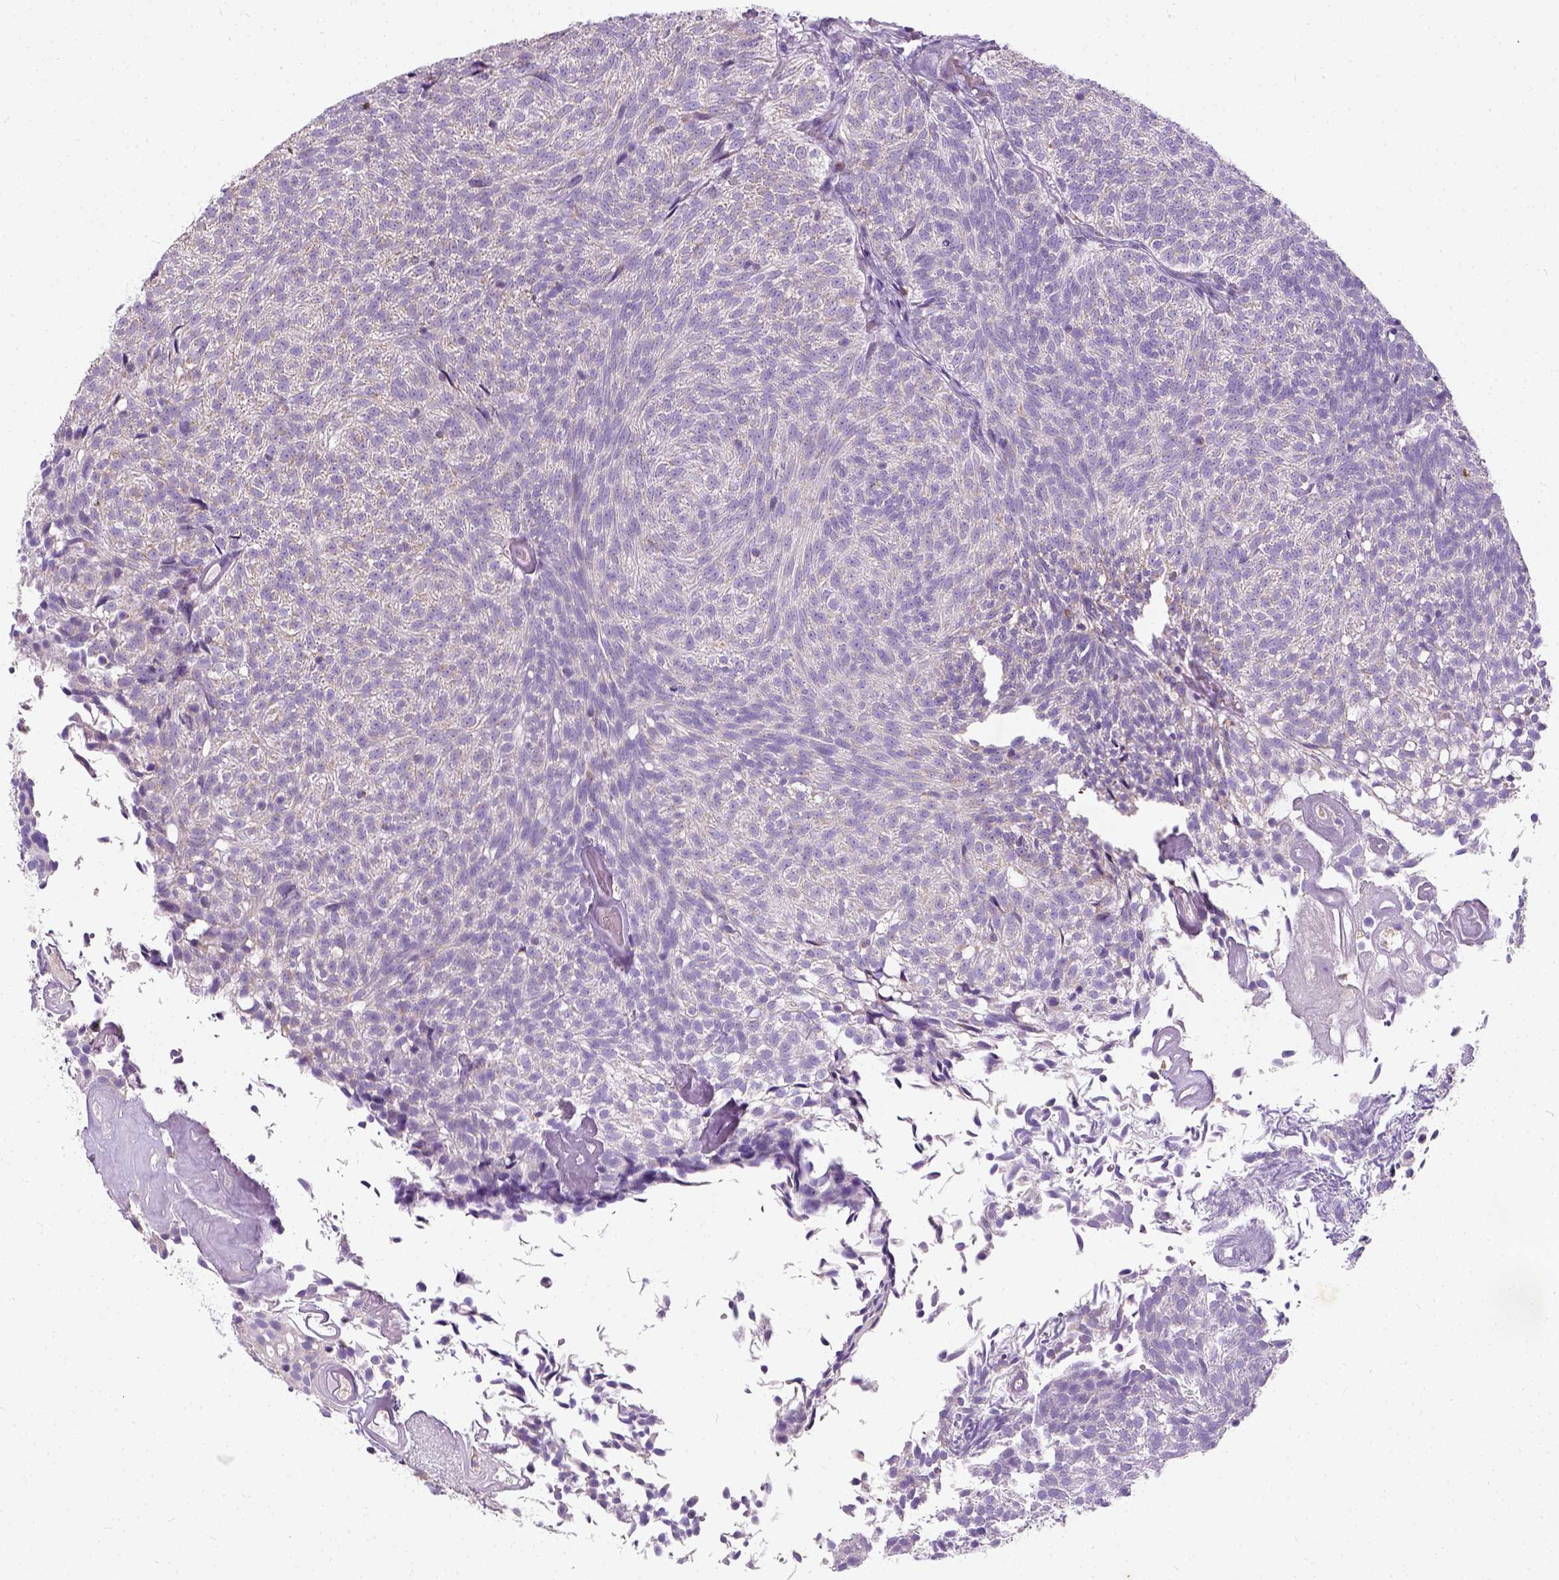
{"staining": {"intensity": "negative", "quantity": "none", "location": "none"}, "tissue": "urothelial cancer", "cell_type": "Tumor cells", "image_type": "cancer", "snomed": [{"axis": "morphology", "description": "Urothelial carcinoma, Low grade"}, {"axis": "topography", "description": "Urinary bladder"}], "caption": "Immunohistochemistry (IHC) of low-grade urothelial carcinoma demonstrates no staining in tumor cells.", "gene": "CHODL", "patient": {"sex": "male", "age": 77}}